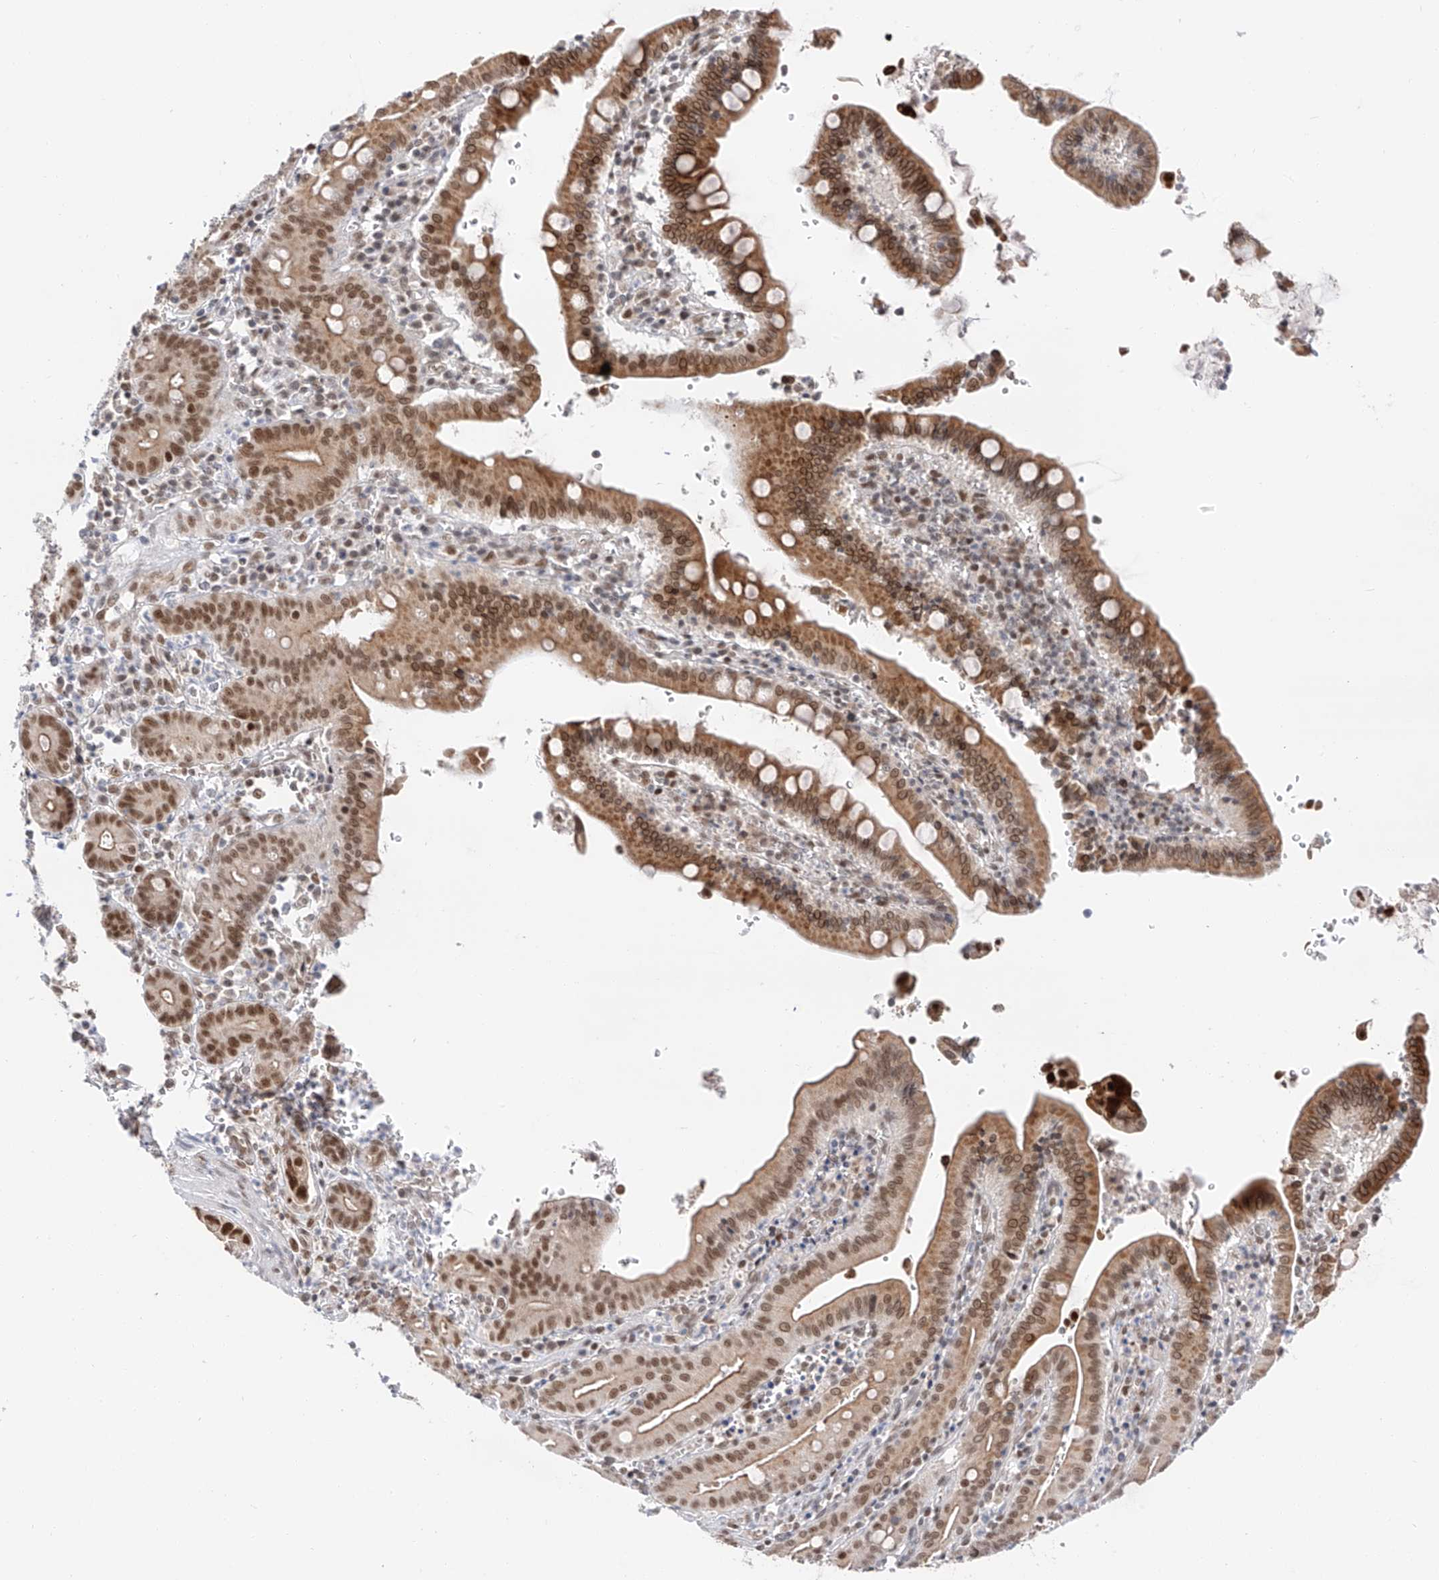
{"staining": {"intensity": "strong", "quantity": ">75%", "location": "cytoplasmic/membranous,nuclear"}, "tissue": "pancreatic cancer", "cell_type": "Tumor cells", "image_type": "cancer", "snomed": [{"axis": "morphology", "description": "Adenocarcinoma, NOS"}, {"axis": "topography", "description": "Pancreas"}], "caption": "Approximately >75% of tumor cells in human adenocarcinoma (pancreatic) exhibit strong cytoplasmic/membranous and nuclear protein positivity as visualized by brown immunohistochemical staining.", "gene": "POGK", "patient": {"sex": "male", "age": 70}}